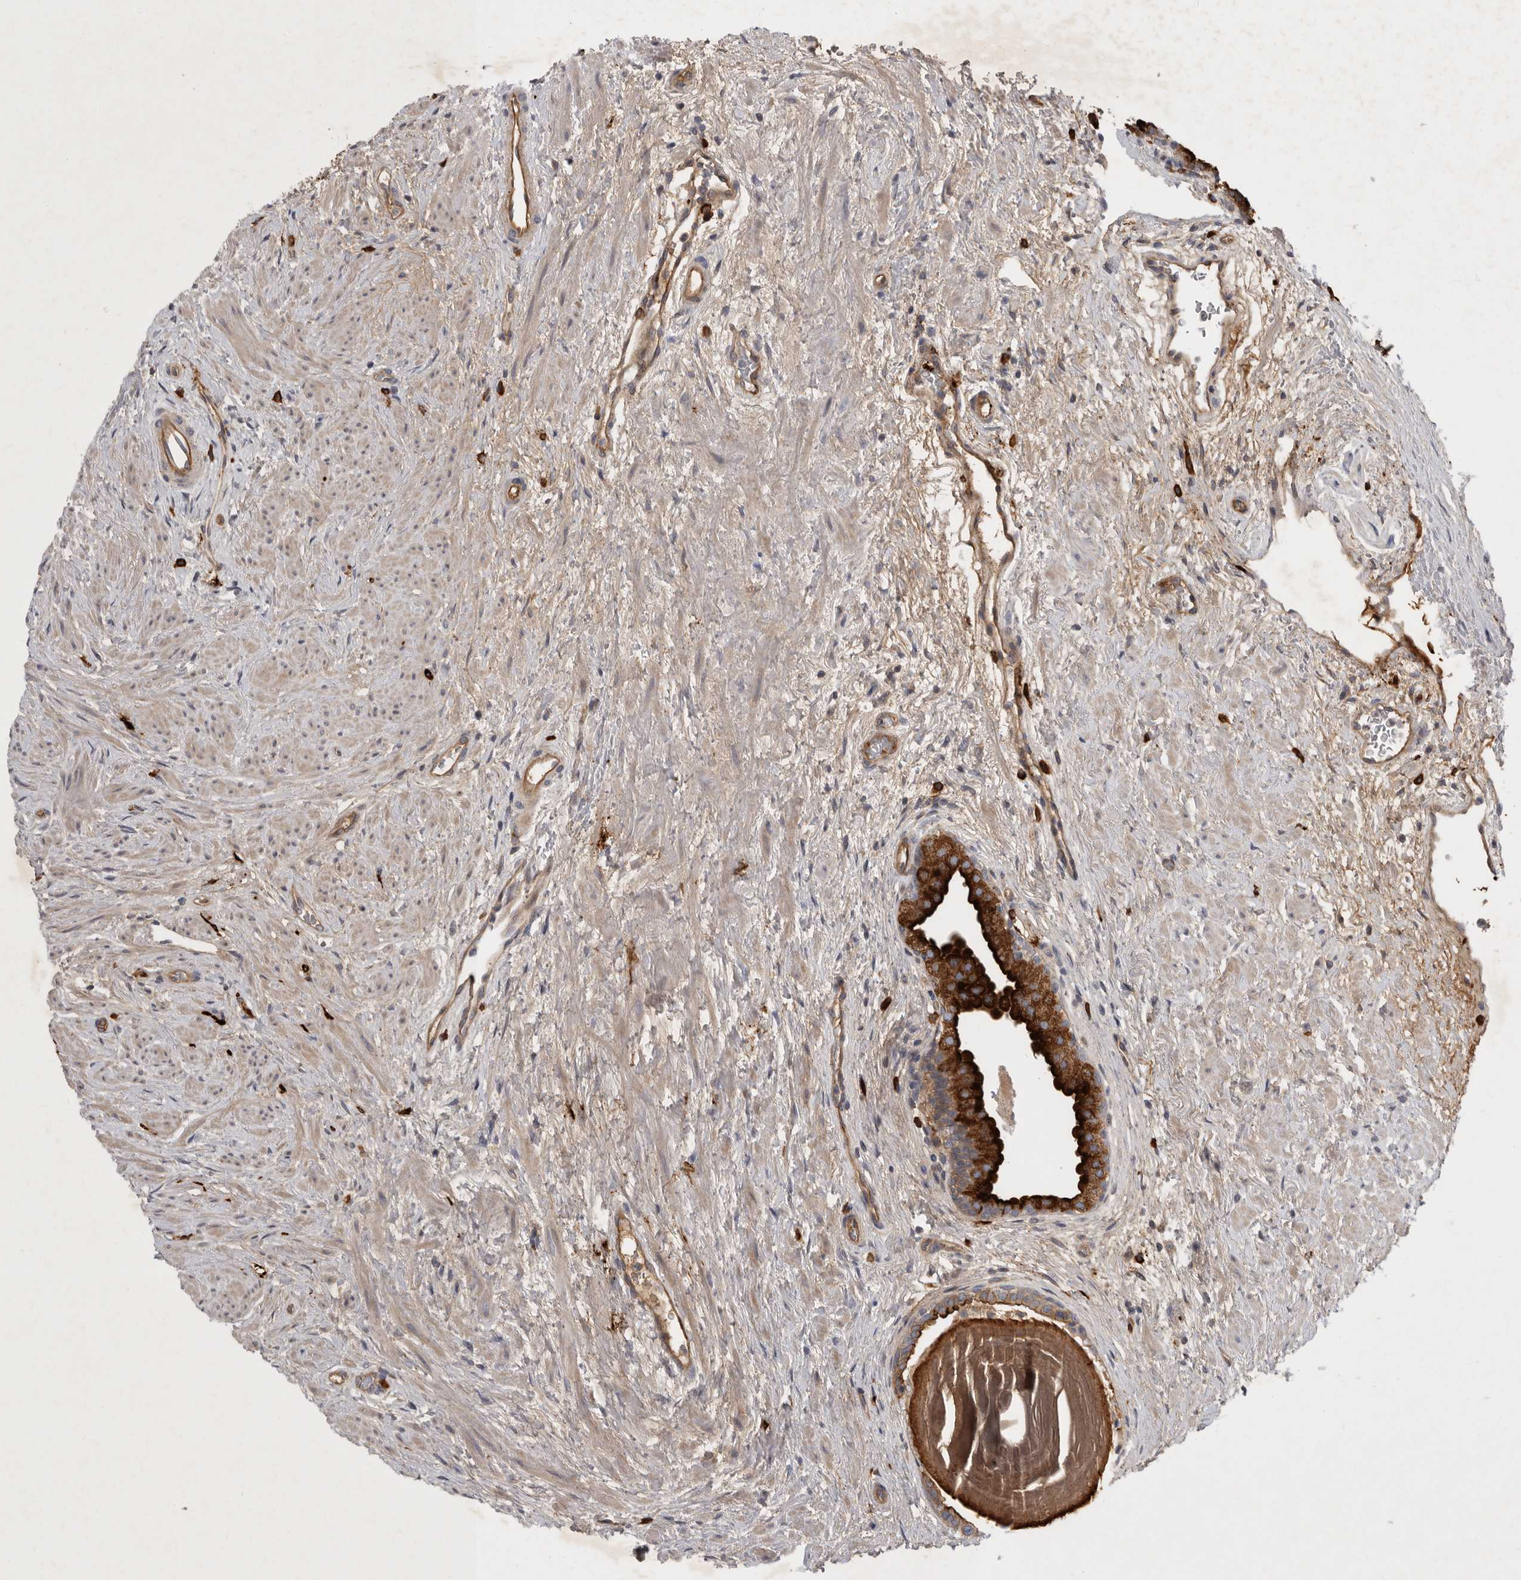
{"staining": {"intensity": "strong", "quantity": ">75%", "location": "cytoplasmic/membranous"}, "tissue": "prostate", "cell_type": "Glandular cells", "image_type": "normal", "snomed": [{"axis": "morphology", "description": "Normal tissue, NOS"}, {"axis": "topography", "description": "Prostate"}], "caption": "DAB immunohistochemical staining of benign human prostate demonstrates strong cytoplasmic/membranous protein staining in approximately >75% of glandular cells. (Brightfield microscopy of DAB IHC at high magnification).", "gene": "MLPH", "patient": {"sex": "male", "age": 48}}